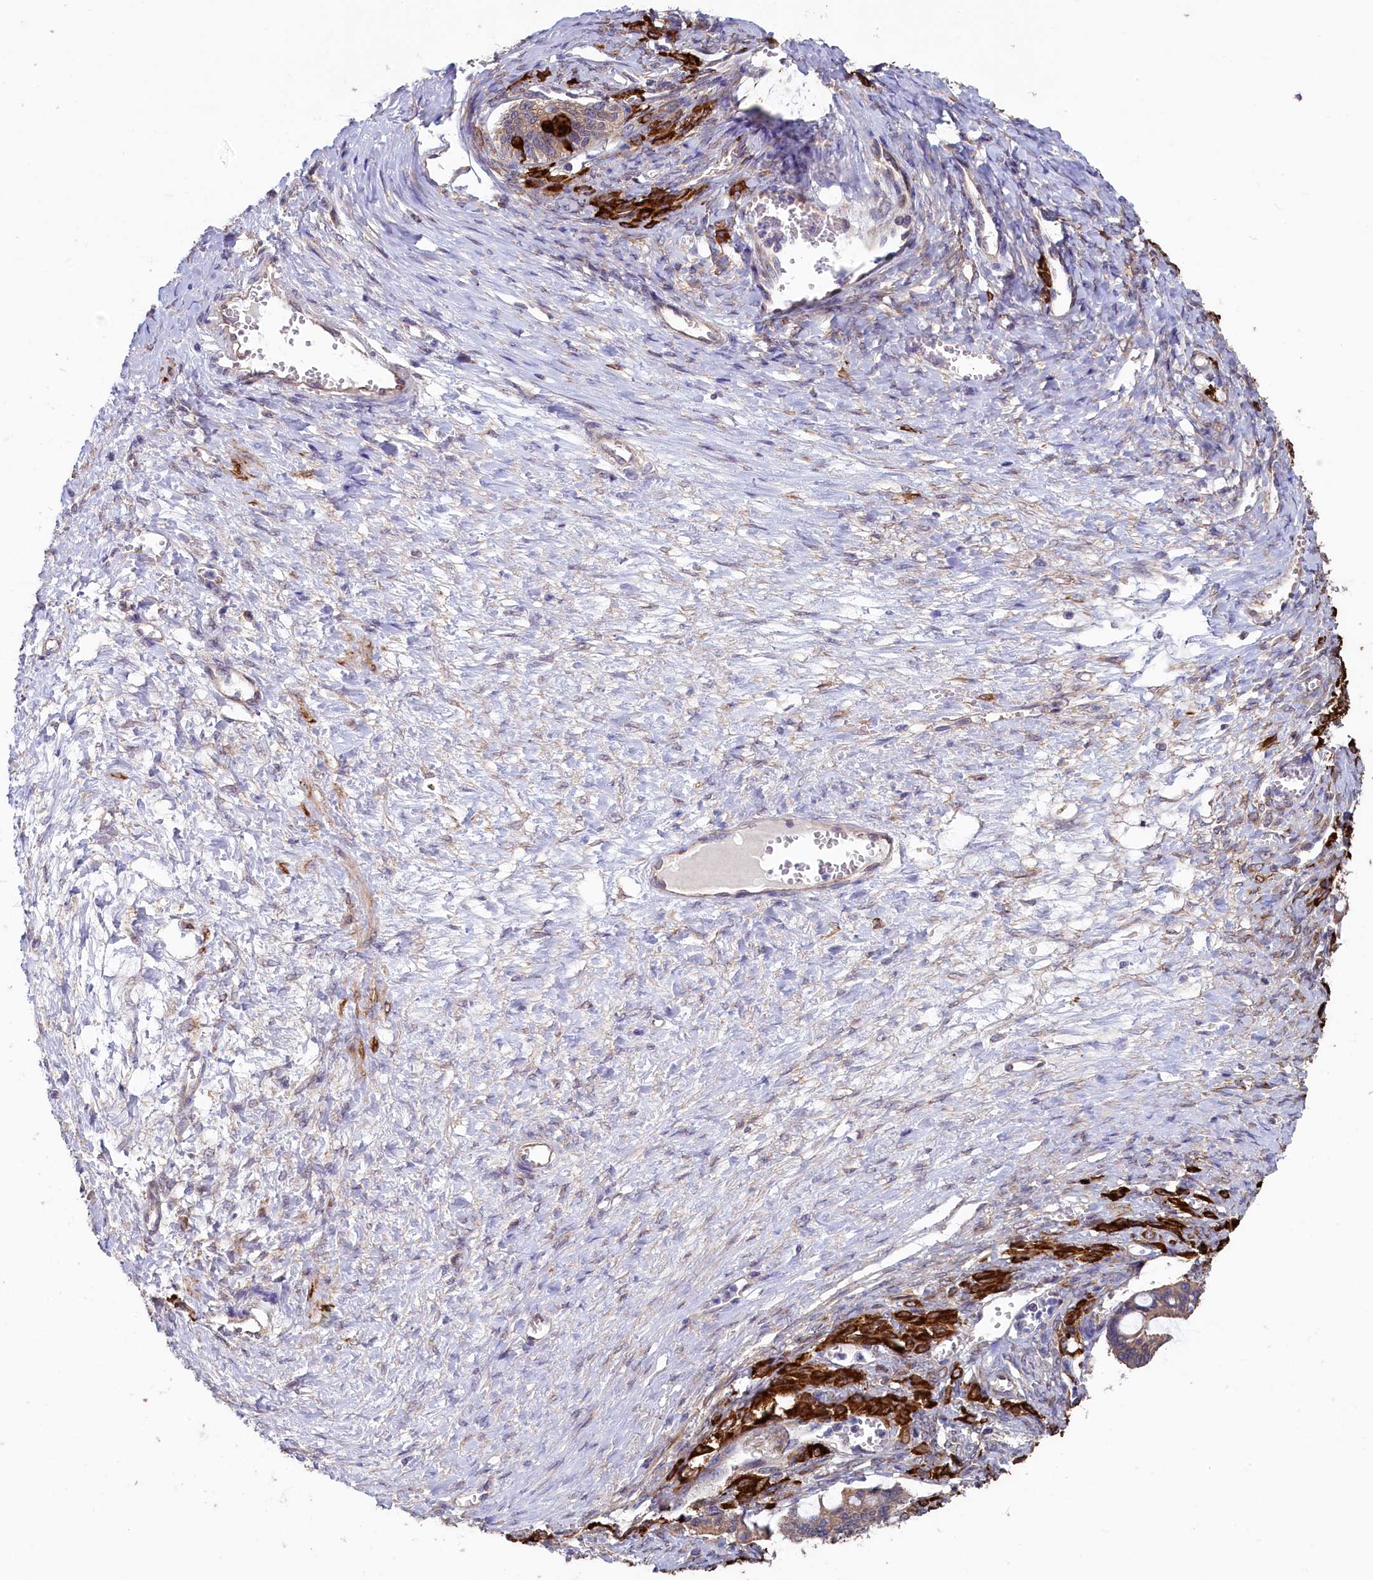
{"staining": {"intensity": "weak", "quantity": ">75%", "location": "cytoplasmic/membranous"}, "tissue": "ovarian cancer", "cell_type": "Tumor cells", "image_type": "cancer", "snomed": [{"axis": "morphology", "description": "Cystadenocarcinoma, mucinous, NOS"}, {"axis": "topography", "description": "Ovary"}], "caption": "A low amount of weak cytoplasmic/membranous positivity is present in approximately >75% of tumor cells in ovarian mucinous cystadenocarcinoma tissue.", "gene": "SPATA2L", "patient": {"sex": "female", "age": 73}}